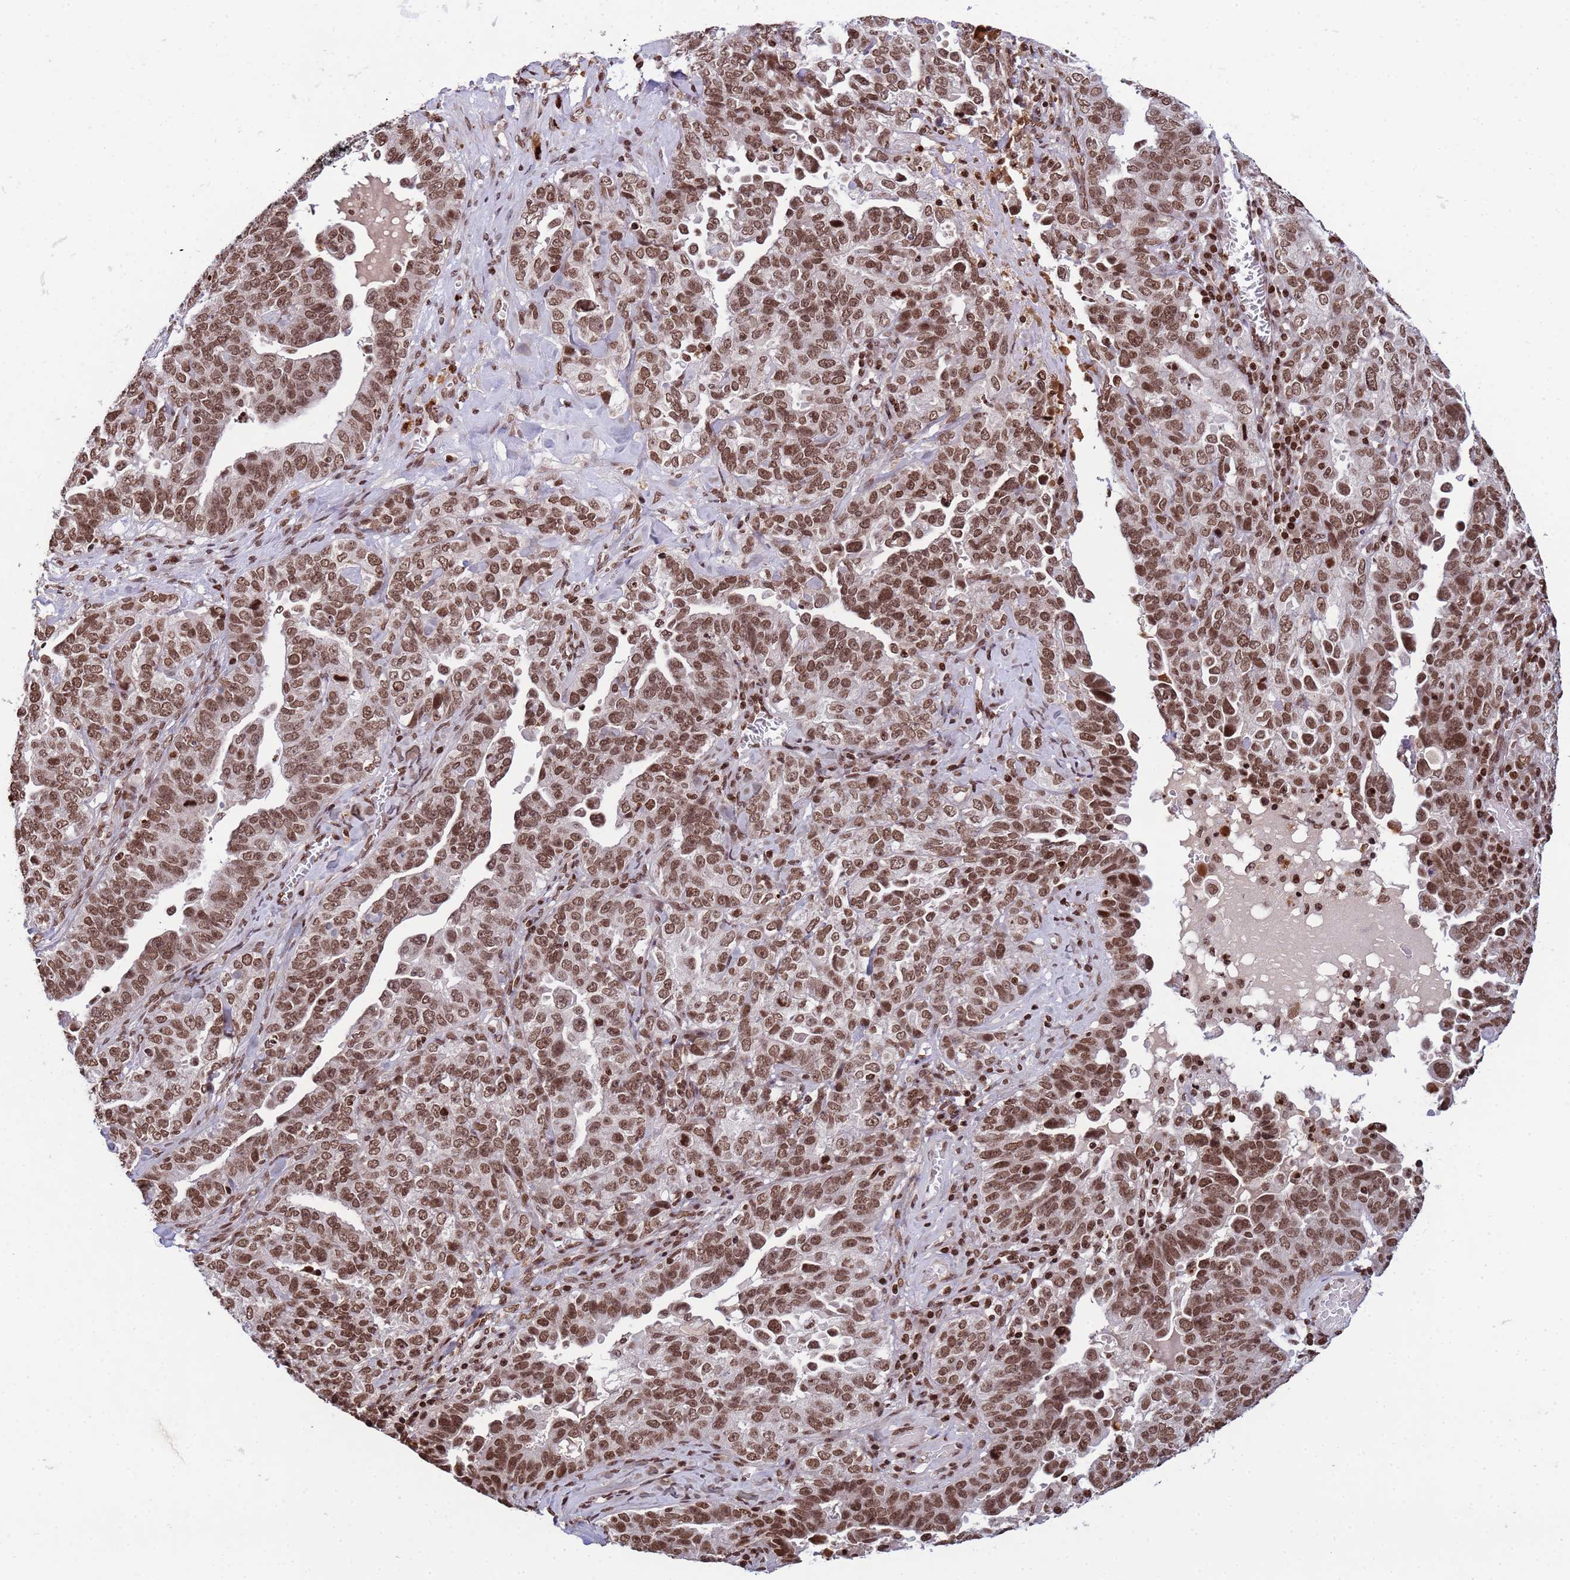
{"staining": {"intensity": "moderate", "quantity": ">75%", "location": "nuclear"}, "tissue": "ovarian cancer", "cell_type": "Tumor cells", "image_type": "cancer", "snomed": [{"axis": "morphology", "description": "Carcinoma, endometroid"}, {"axis": "topography", "description": "Ovary"}], "caption": "Moderate nuclear staining is appreciated in approximately >75% of tumor cells in ovarian cancer.", "gene": "H3-3B", "patient": {"sex": "female", "age": 62}}